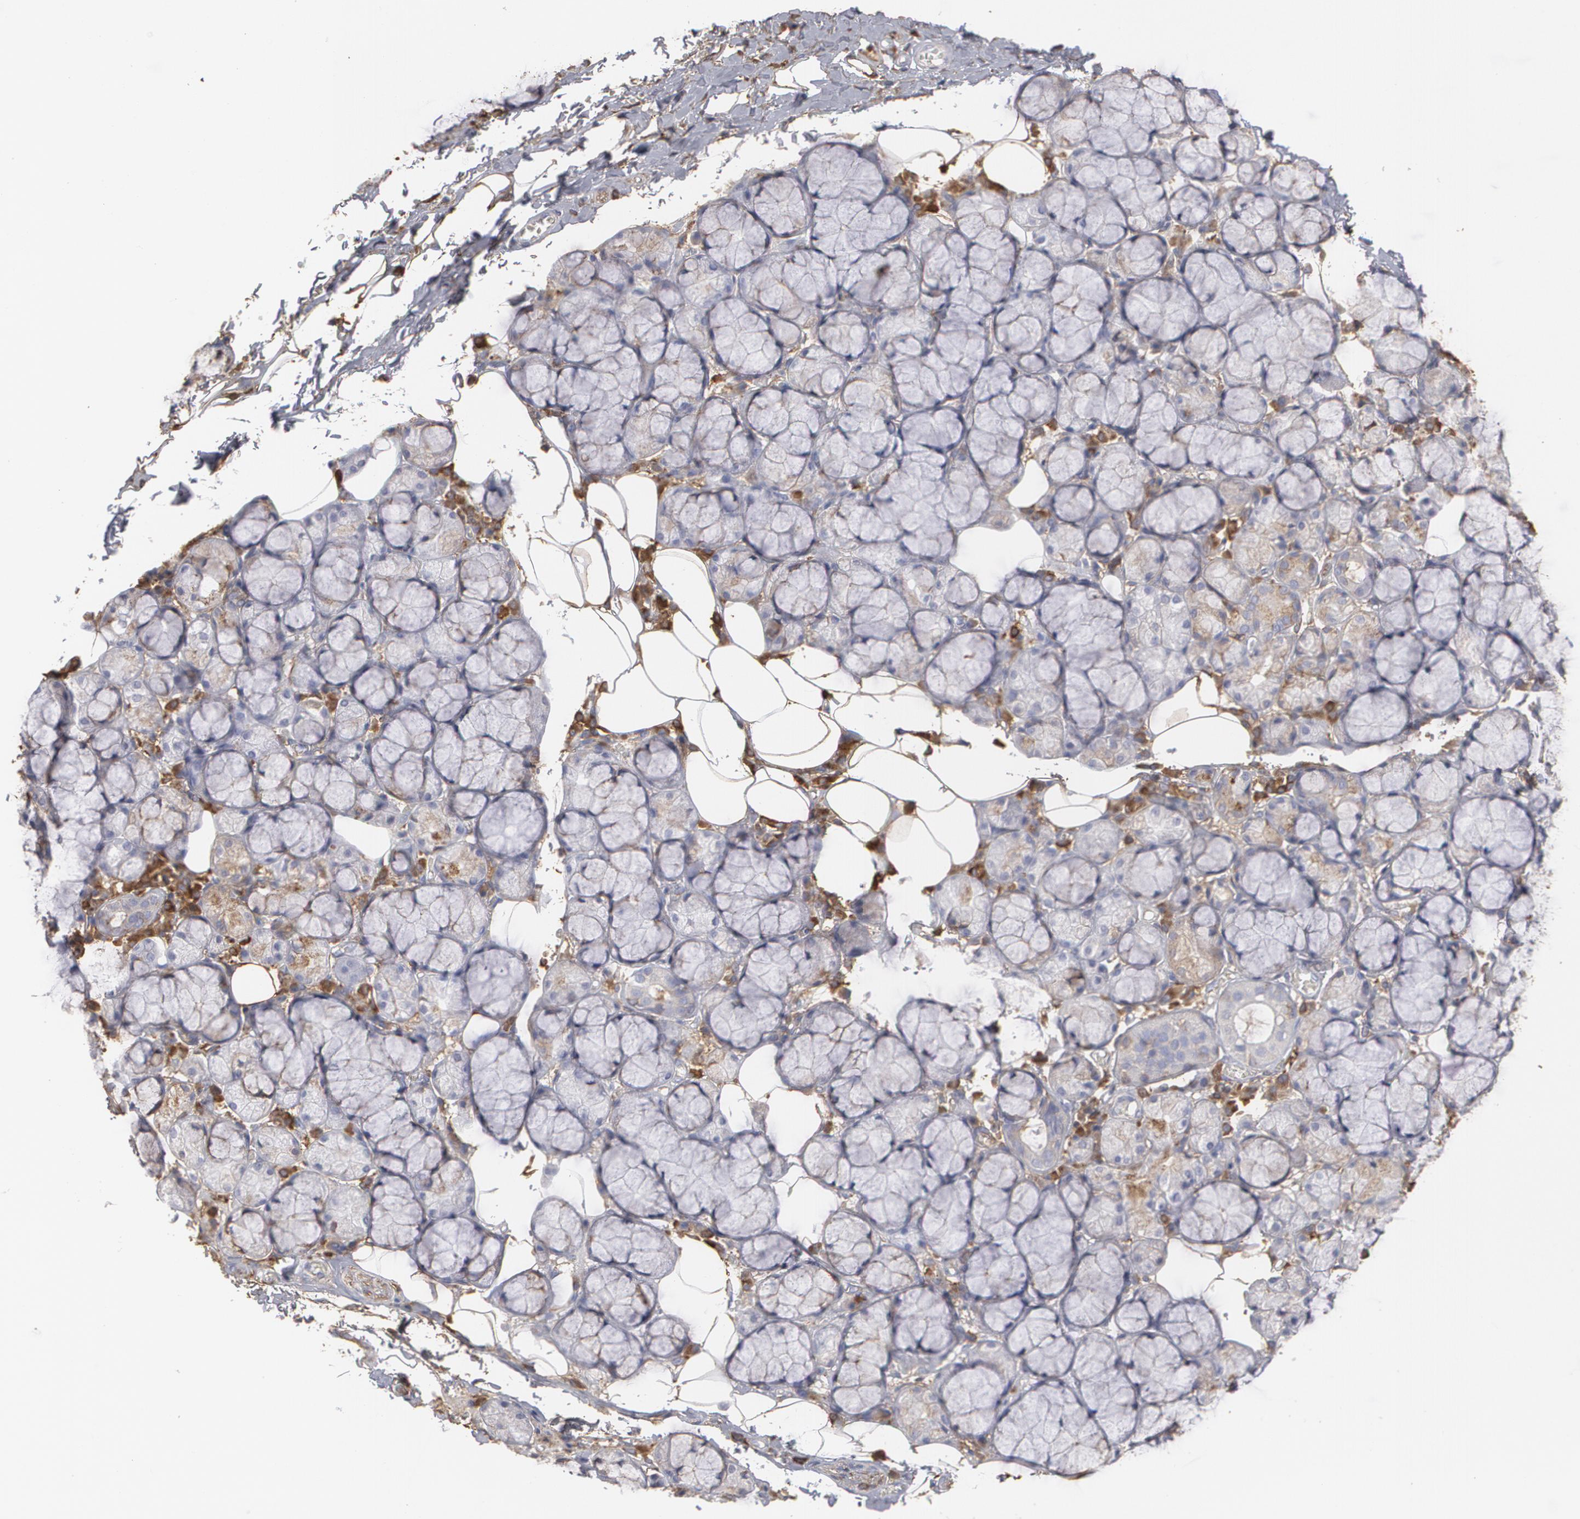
{"staining": {"intensity": "weak", "quantity": "<25%", "location": "cytoplasmic/membranous"}, "tissue": "salivary gland", "cell_type": "Glandular cells", "image_type": "normal", "snomed": [{"axis": "morphology", "description": "Normal tissue, NOS"}, {"axis": "topography", "description": "Skeletal muscle"}, {"axis": "topography", "description": "Oral tissue"}, {"axis": "topography", "description": "Salivary gland"}, {"axis": "topography", "description": "Peripheral nerve tissue"}], "caption": "This is a photomicrograph of immunohistochemistry staining of benign salivary gland, which shows no positivity in glandular cells. (Stains: DAB (3,3'-diaminobenzidine) immunohistochemistry (IHC) with hematoxylin counter stain, Microscopy: brightfield microscopy at high magnification).", "gene": "ODC1", "patient": {"sex": "male", "age": 54}}